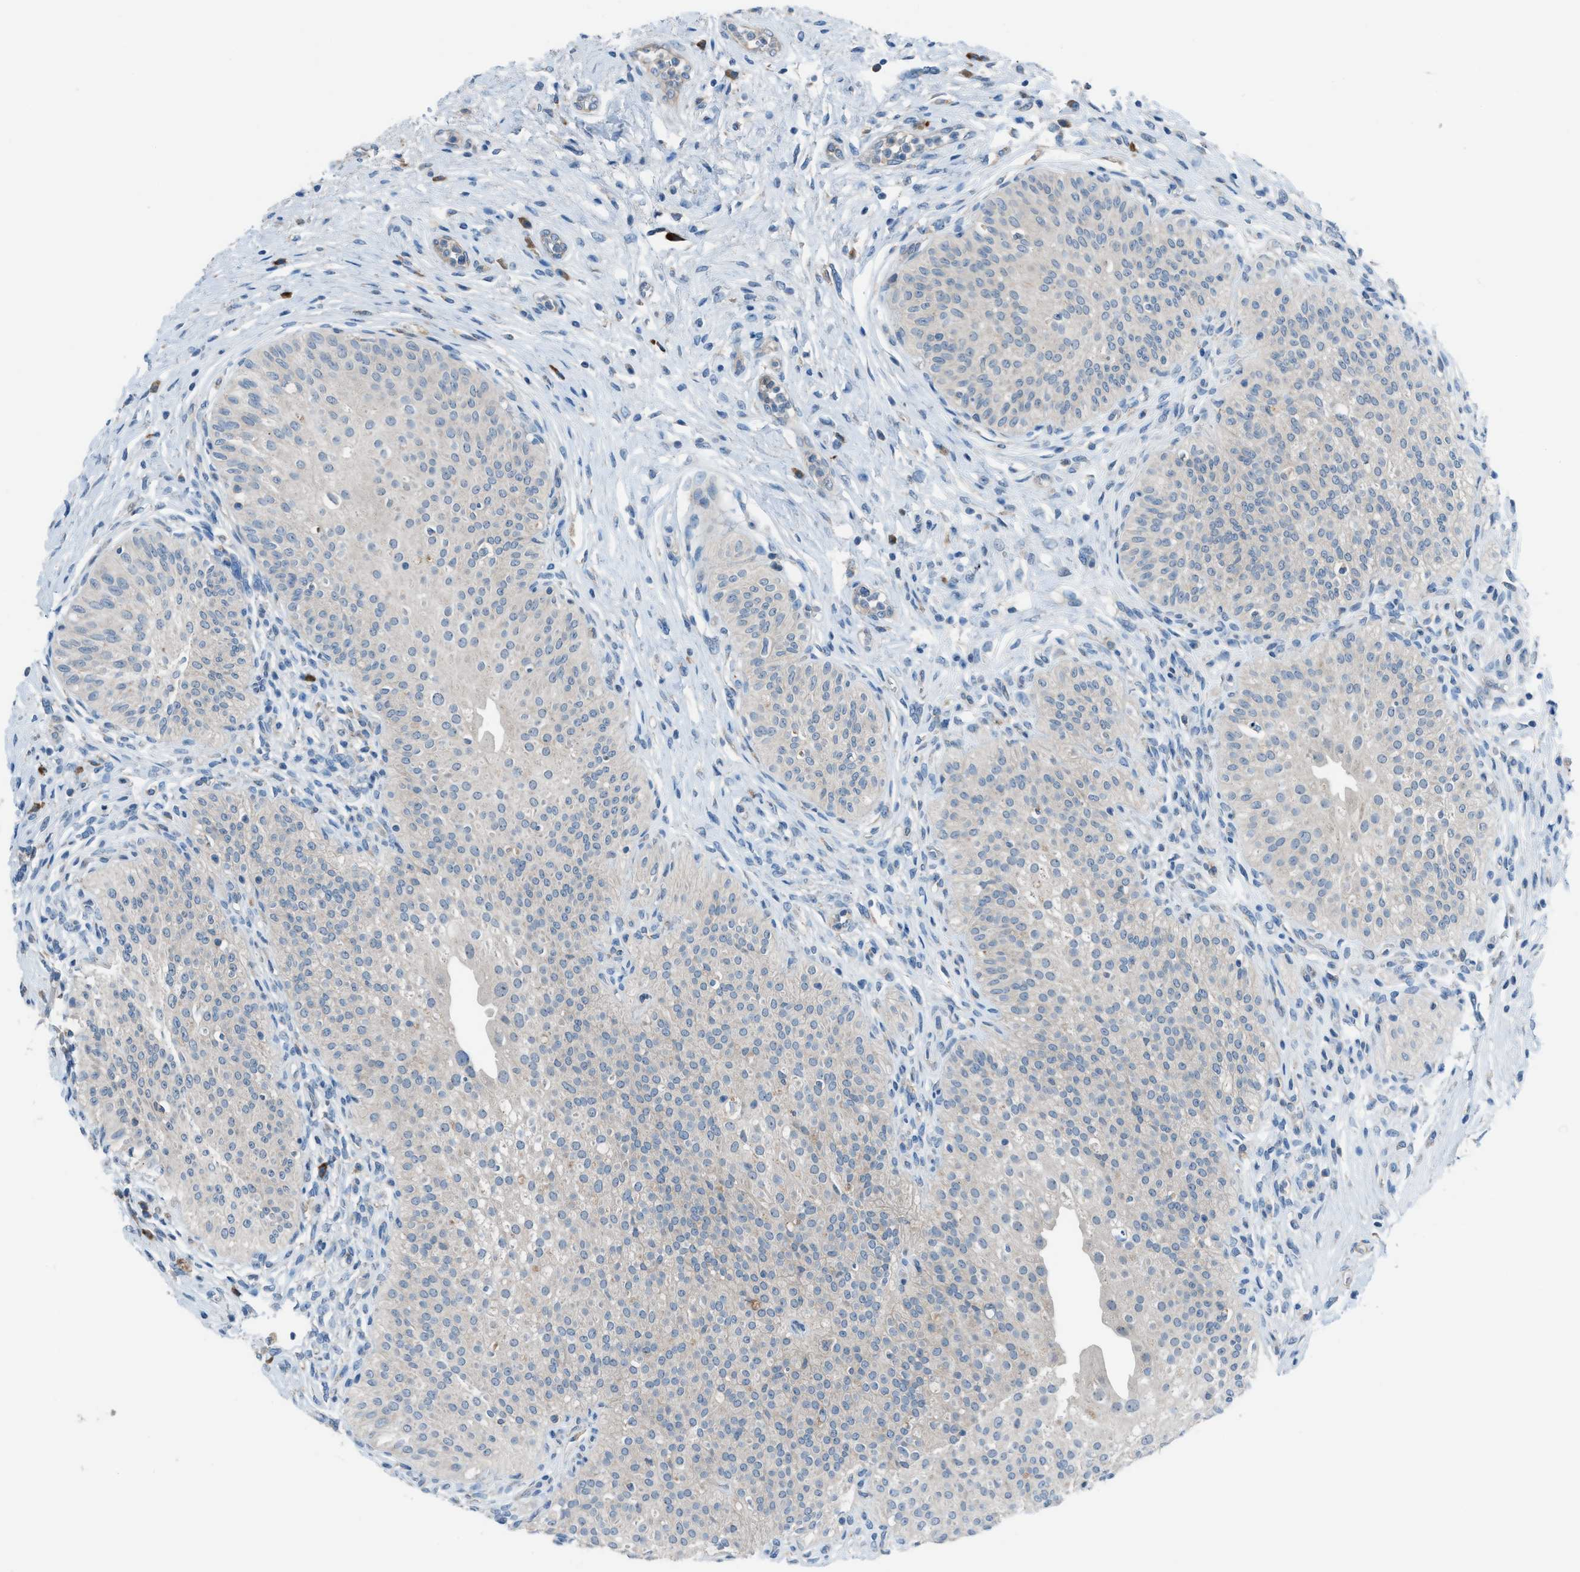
{"staining": {"intensity": "weak", "quantity": "<25%", "location": "cytoplasmic/membranous"}, "tissue": "urinary bladder", "cell_type": "Urothelial cells", "image_type": "normal", "snomed": [{"axis": "morphology", "description": "Normal tissue, NOS"}, {"axis": "topography", "description": "Urinary bladder"}], "caption": "A high-resolution photomicrograph shows immunohistochemistry staining of benign urinary bladder, which displays no significant staining in urothelial cells.", "gene": "HEG1", "patient": {"sex": "male", "age": 46}}